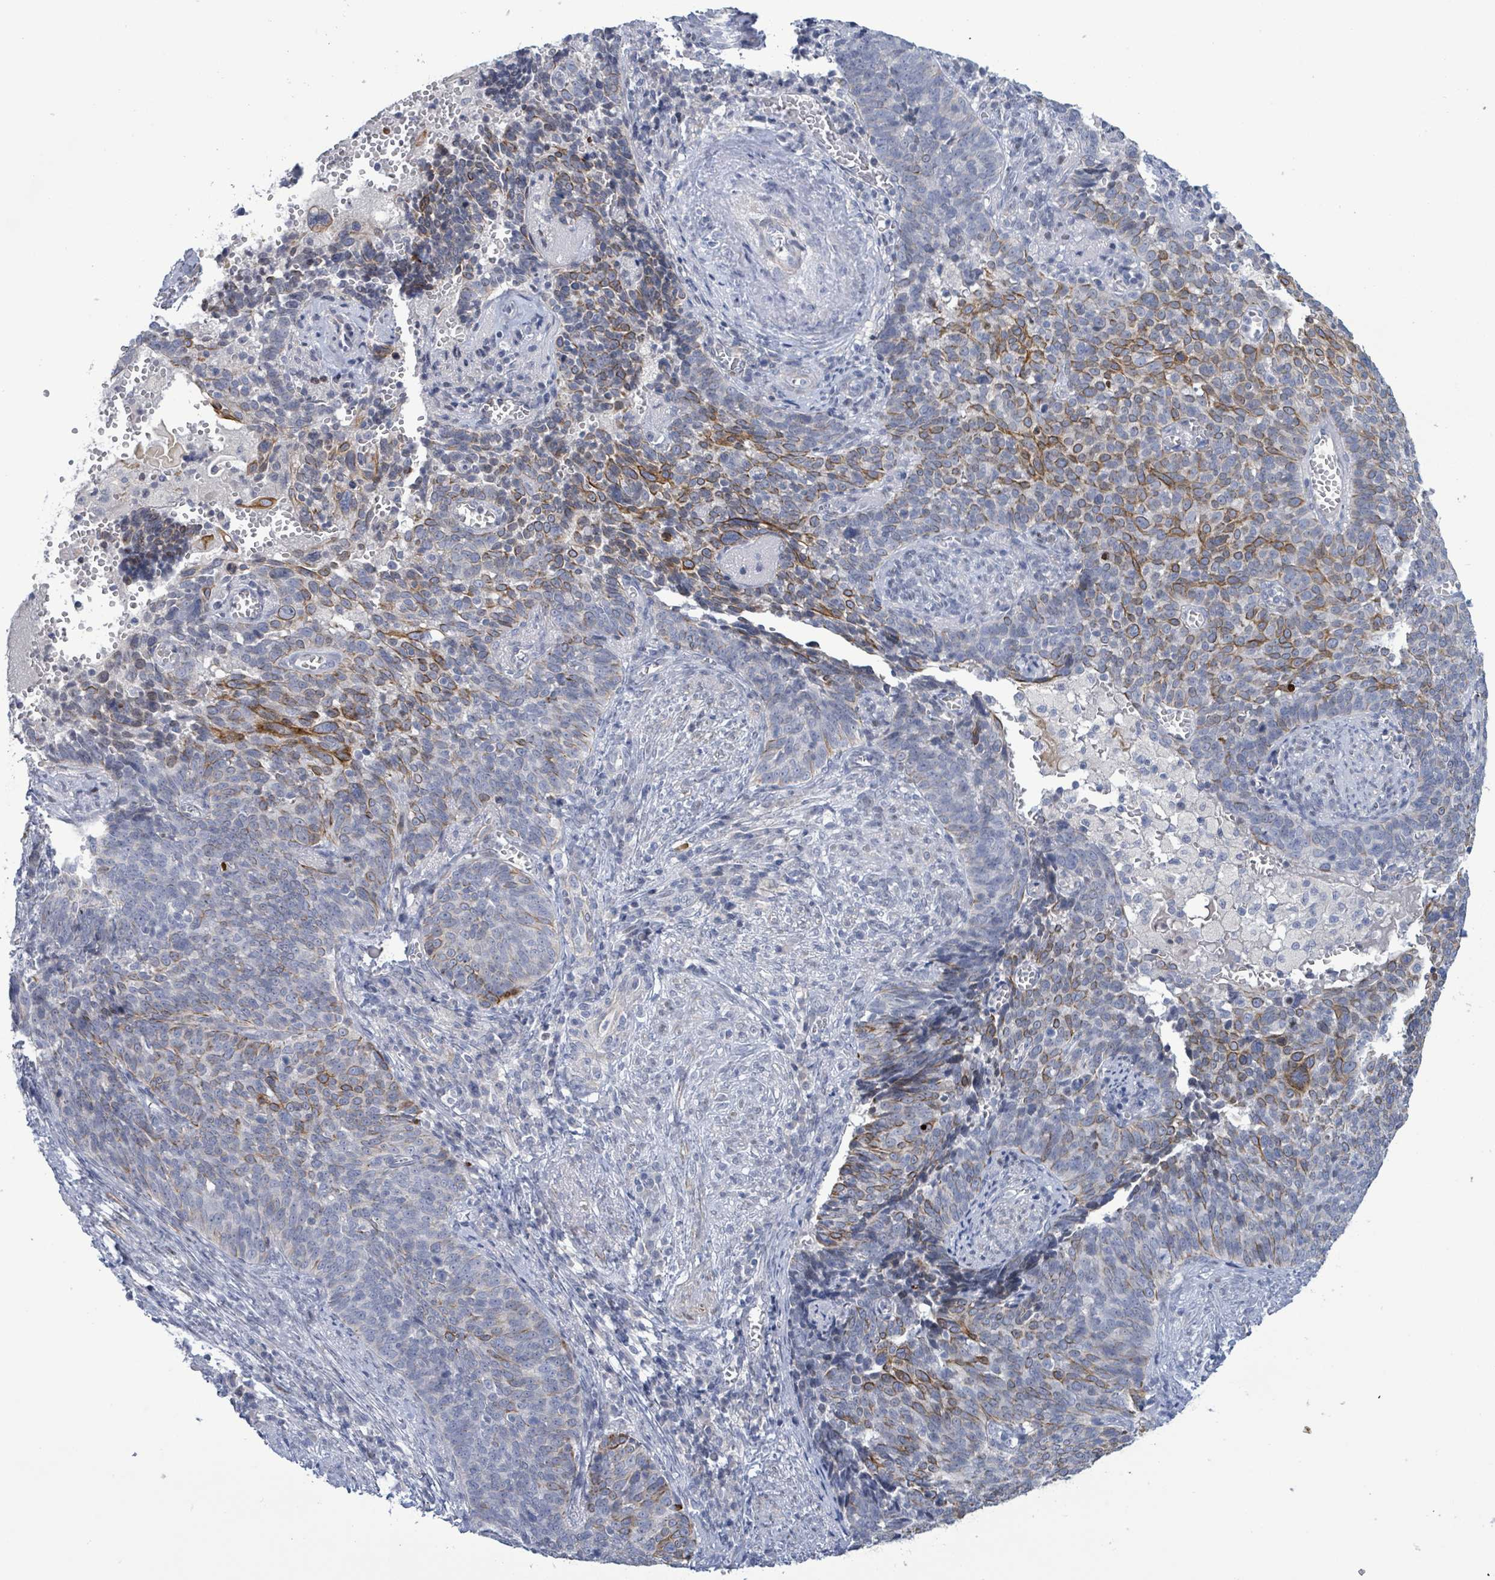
{"staining": {"intensity": "moderate", "quantity": "25%-75%", "location": "cytoplasmic/membranous"}, "tissue": "cervical cancer", "cell_type": "Tumor cells", "image_type": "cancer", "snomed": [{"axis": "morphology", "description": "Normal tissue, NOS"}, {"axis": "morphology", "description": "Squamous cell carcinoma, NOS"}, {"axis": "topography", "description": "Cervix"}], "caption": "Protein expression by IHC displays moderate cytoplasmic/membranous positivity in about 25%-75% of tumor cells in squamous cell carcinoma (cervical). (Brightfield microscopy of DAB IHC at high magnification).", "gene": "NTN3", "patient": {"sex": "female", "age": 39}}